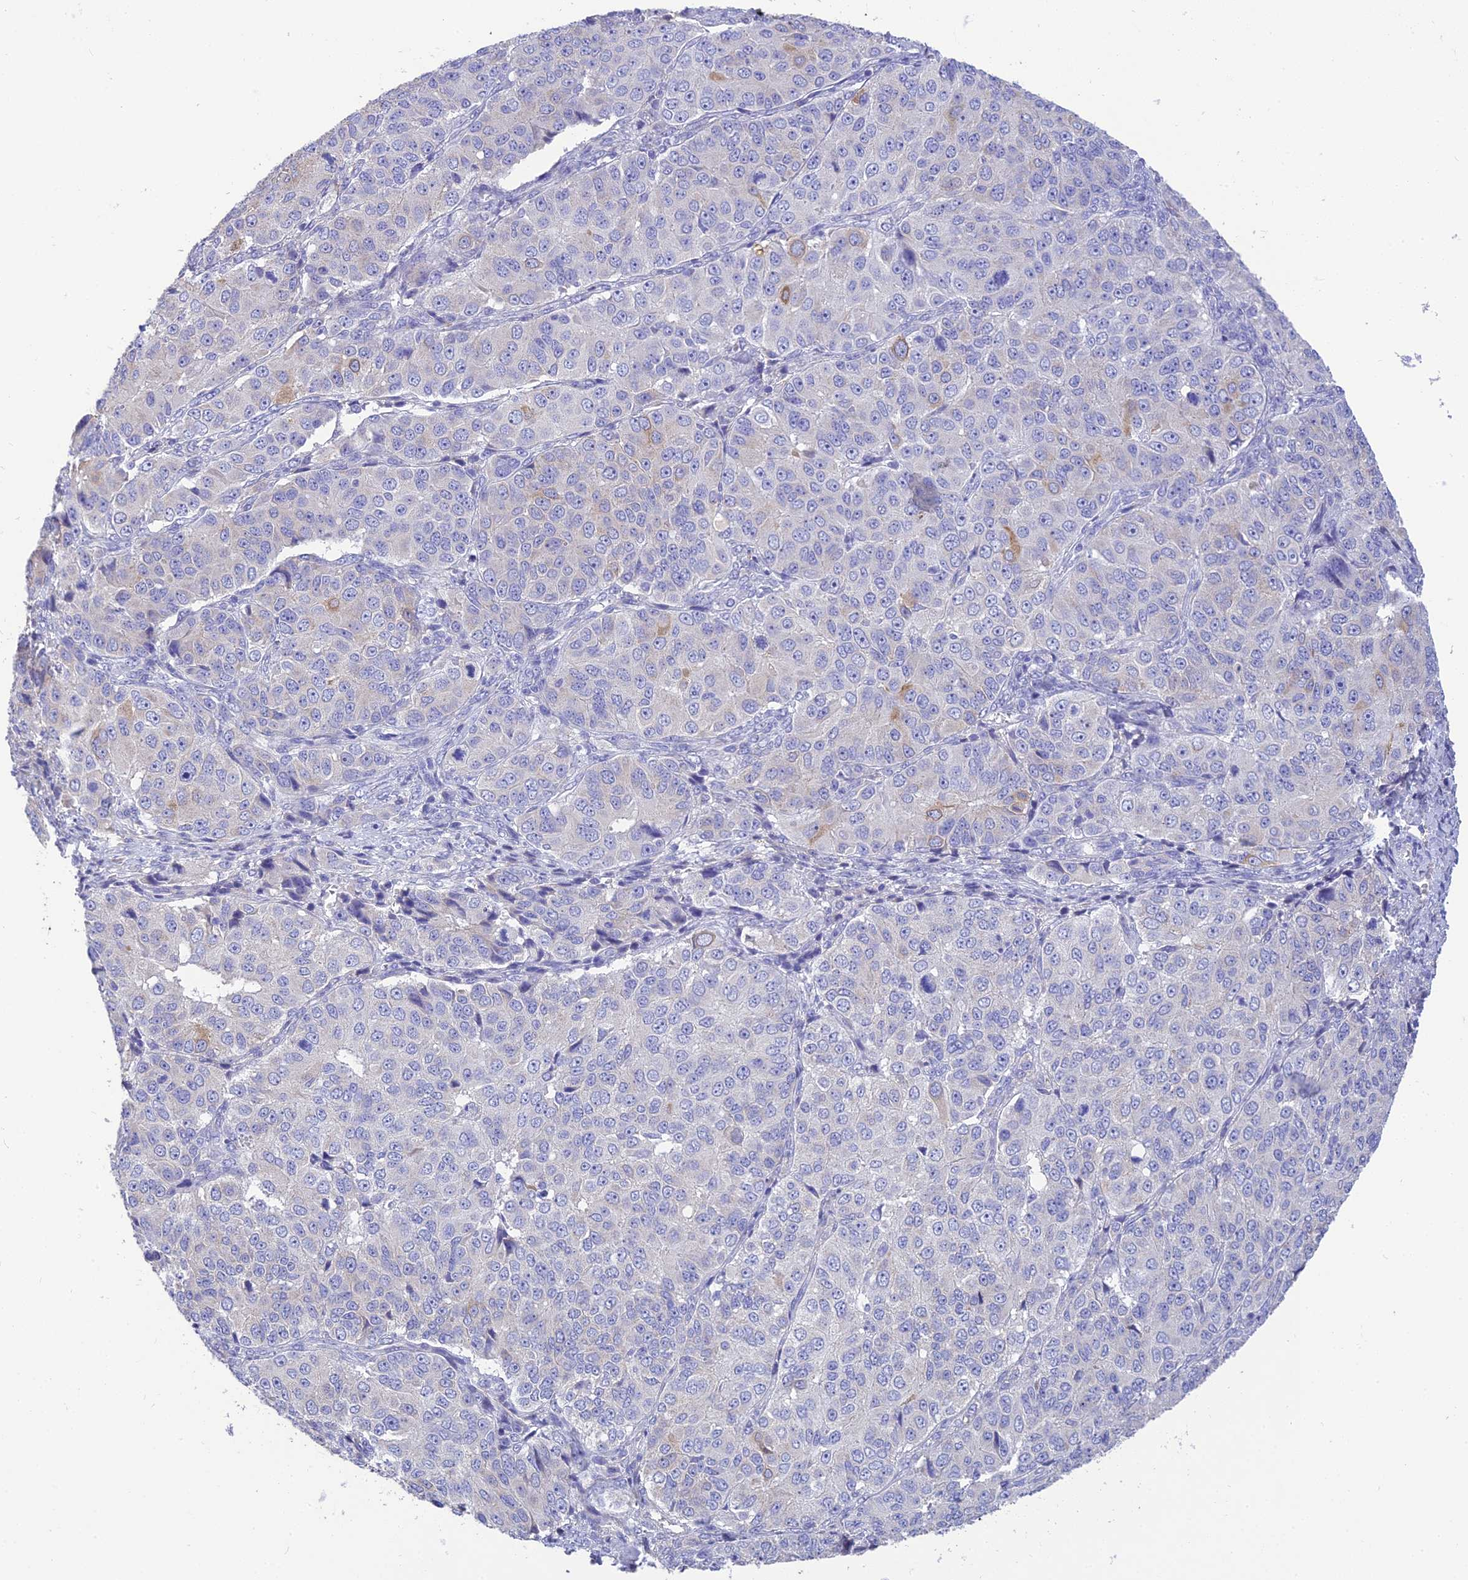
{"staining": {"intensity": "negative", "quantity": "none", "location": "none"}, "tissue": "ovarian cancer", "cell_type": "Tumor cells", "image_type": "cancer", "snomed": [{"axis": "morphology", "description": "Carcinoma, endometroid"}, {"axis": "topography", "description": "Ovary"}], "caption": "Immunohistochemical staining of ovarian cancer (endometroid carcinoma) demonstrates no significant staining in tumor cells.", "gene": "HSD17B2", "patient": {"sex": "female", "age": 51}}